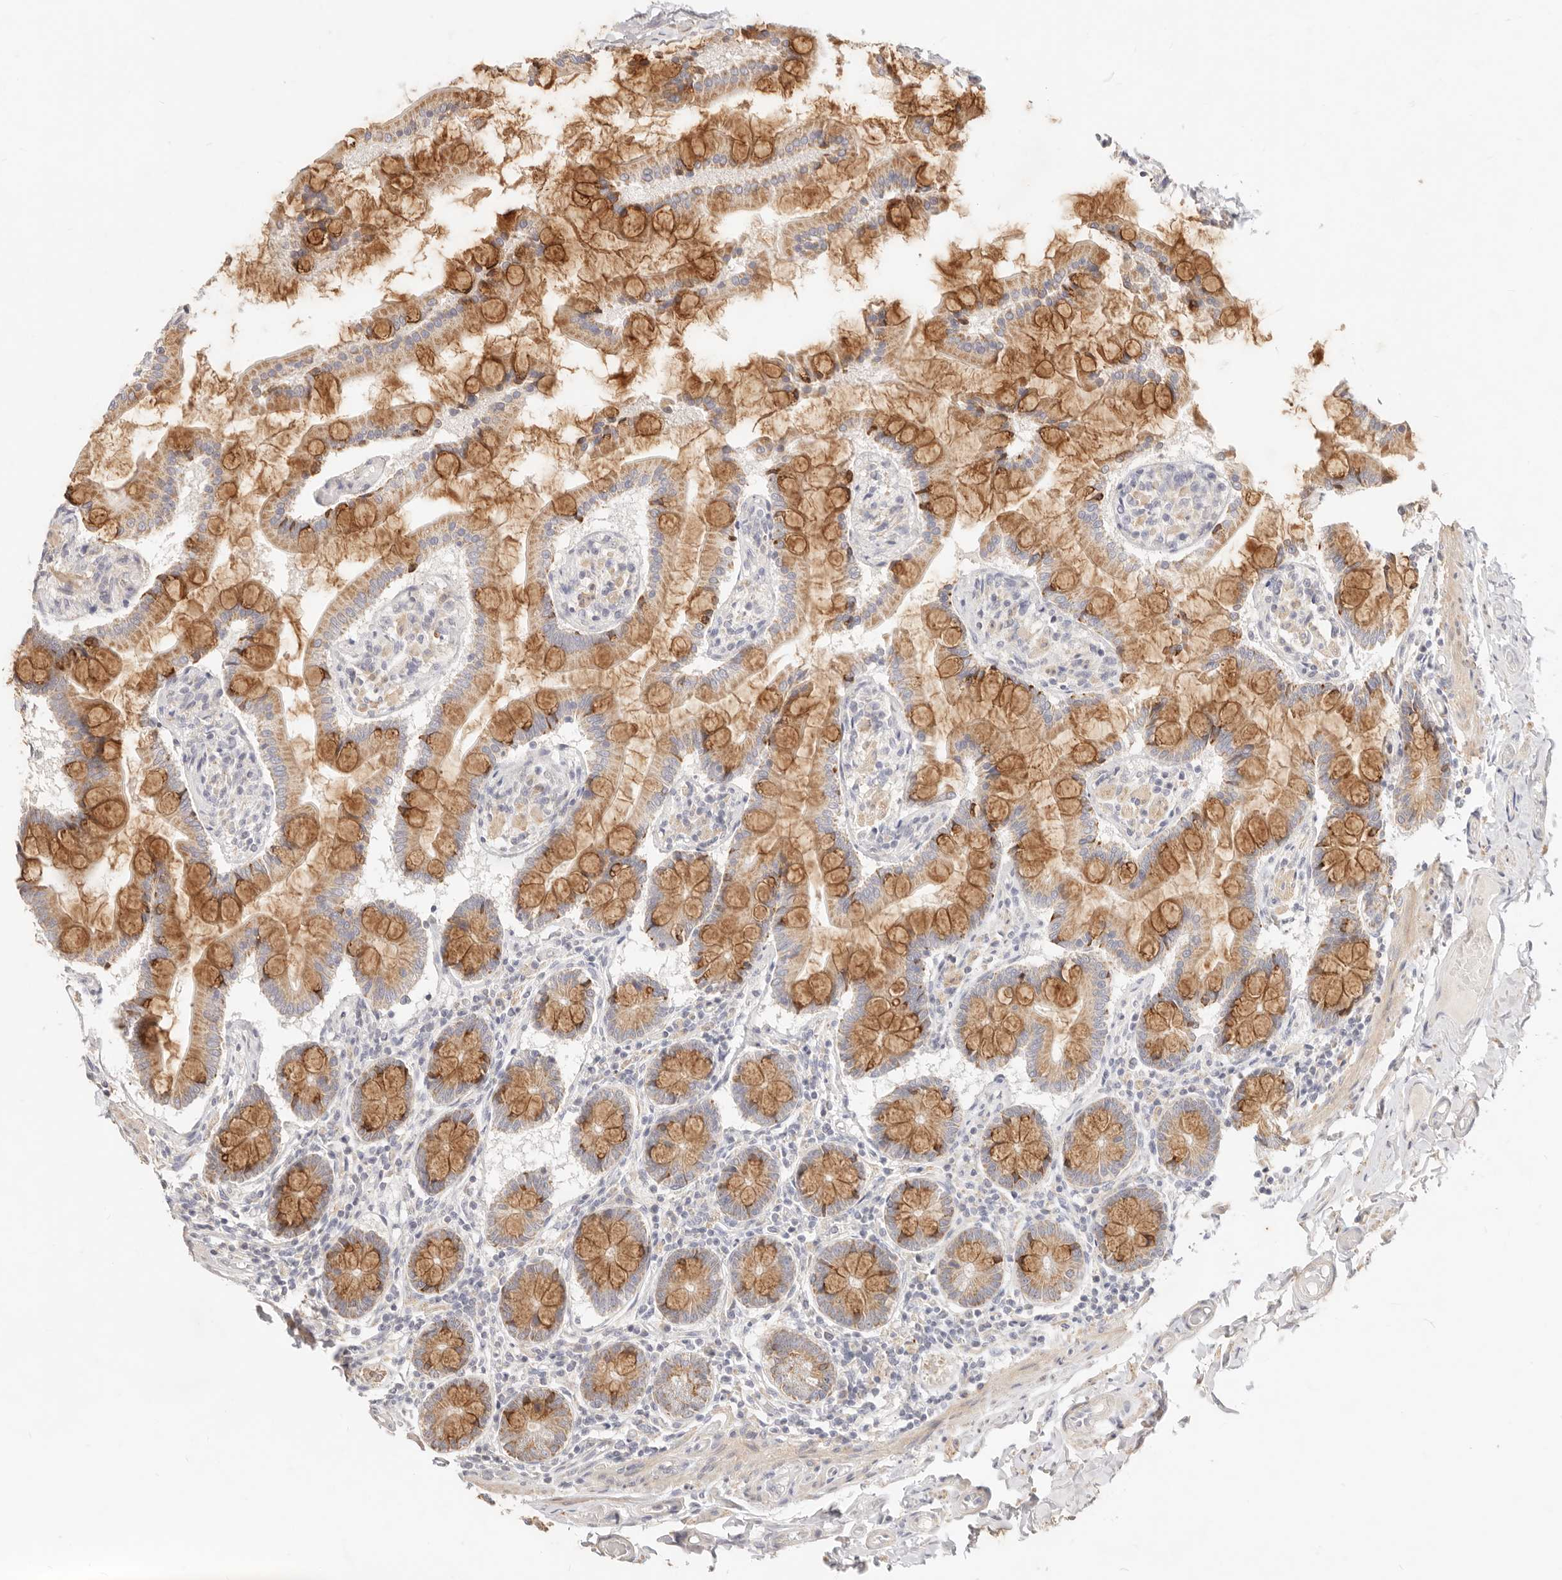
{"staining": {"intensity": "moderate", "quantity": ">75%", "location": "cytoplasmic/membranous"}, "tissue": "small intestine", "cell_type": "Glandular cells", "image_type": "normal", "snomed": [{"axis": "morphology", "description": "Normal tissue, NOS"}, {"axis": "topography", "description": "Small intestine"}], "caption": "This histopathology image demonstrates normal small intestine stained with immunohistochemistry to label a protein in brown. The cytoplasmic/membranous of glandular cells show moderate positivity for the protein. Nuclei are counter-stained blue.", "gene": "RUBCNL", "patient": {"sex": "male", "age": 41}}